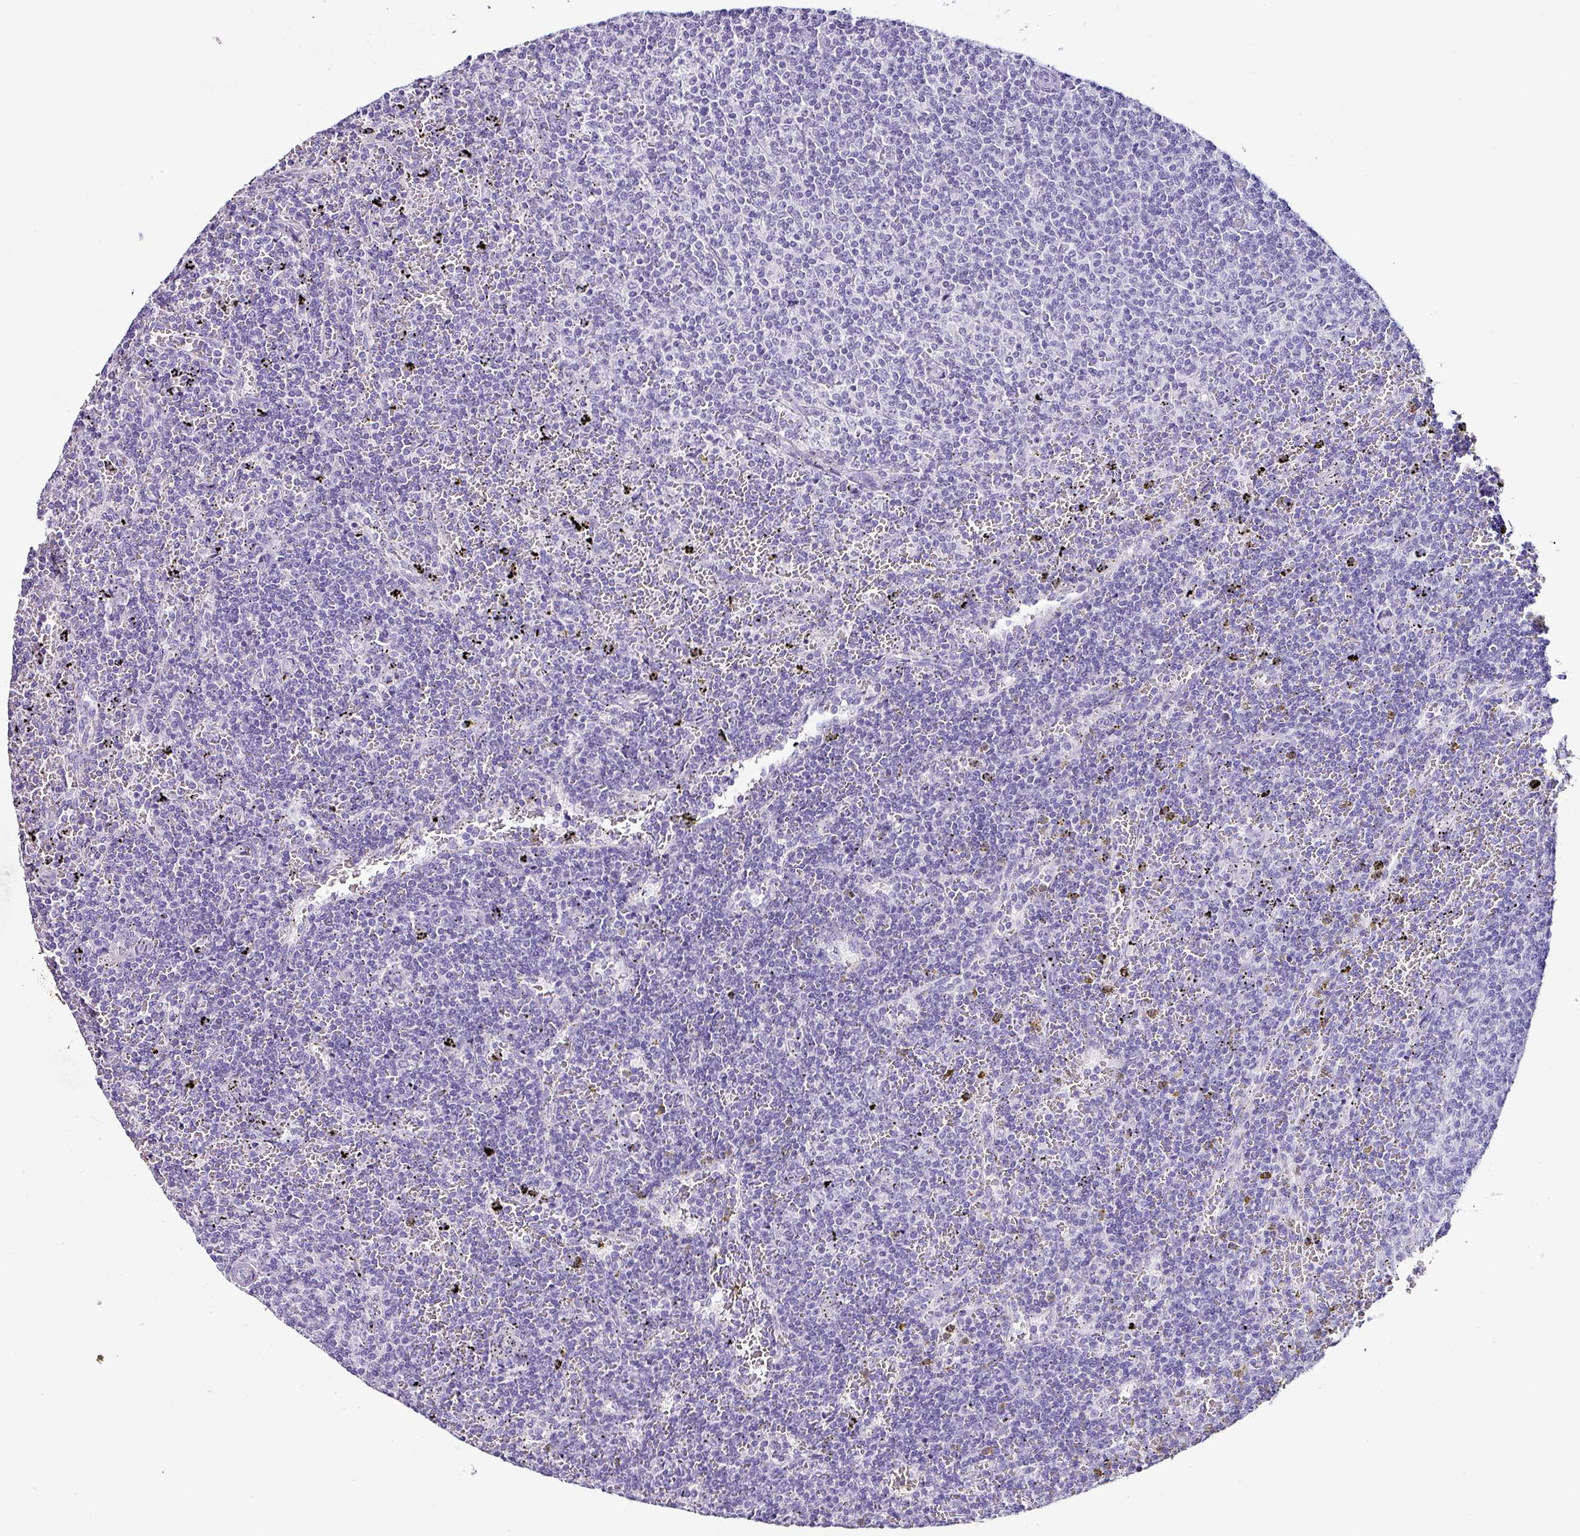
{"staining": {"intensity": "negative", "quantity": "none", "location": "none"}, "tissue": "lymphoma", "cell_type": "Tumor cells", "image_type": "cancer", "snomed": [{"axis": "morphology", "description": "Malignant lymphoma, non-Hodgkin's type, Low grade"}, {"axis": "topography", "description": "Spleen"}], "caption": "This image is of malignant lymphoma, non-Hodgkin's type (low-grade) stained with IHC to label a protein in brown with the nuclei are counter-stained blue. There is no expression in tumor cells.", "gene": "NAPSA", "patient": {"sex": "female", "age": 50}}